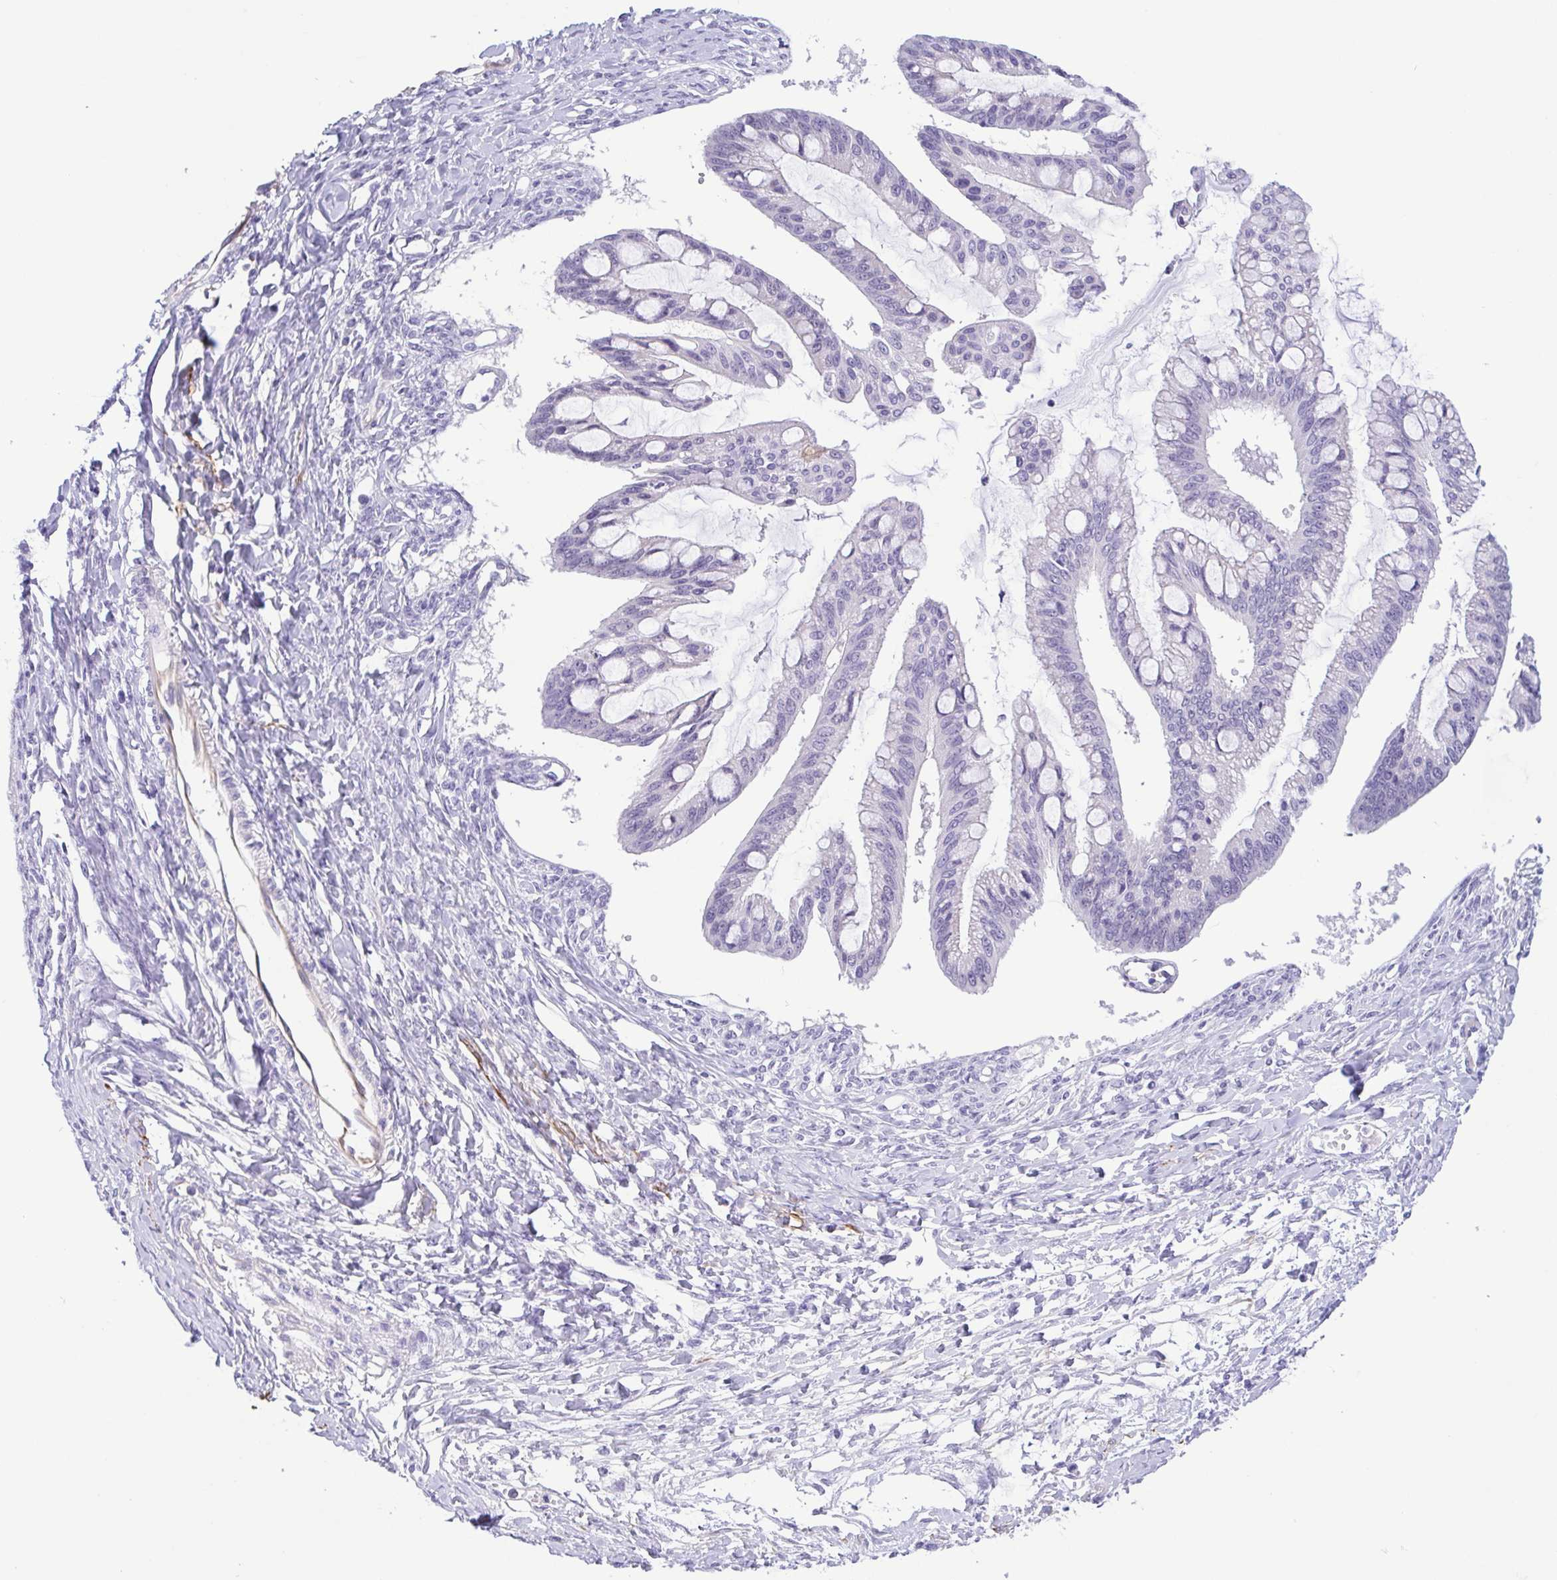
{"staining": {"intensity": "negative", "quantity": "none", "location": "none"}, "tissue": "ovarian cancer", "cell_type": "Tumor cells", "image_type": "cancer", "snomed": [{"axis": "morphology", "description": "Cystadenocarcinoma, mucinous, NOS"}, {"axis": "topography", "description": "Ovary"}], "caption": "DAB (3,3'-diaminobenzidine) immunohistochemical staining of ovarian cancer demonstrates no significant staining in tumor cells.", "gene": "MYL7", "patient": {"sex": "female", "age": 73}}